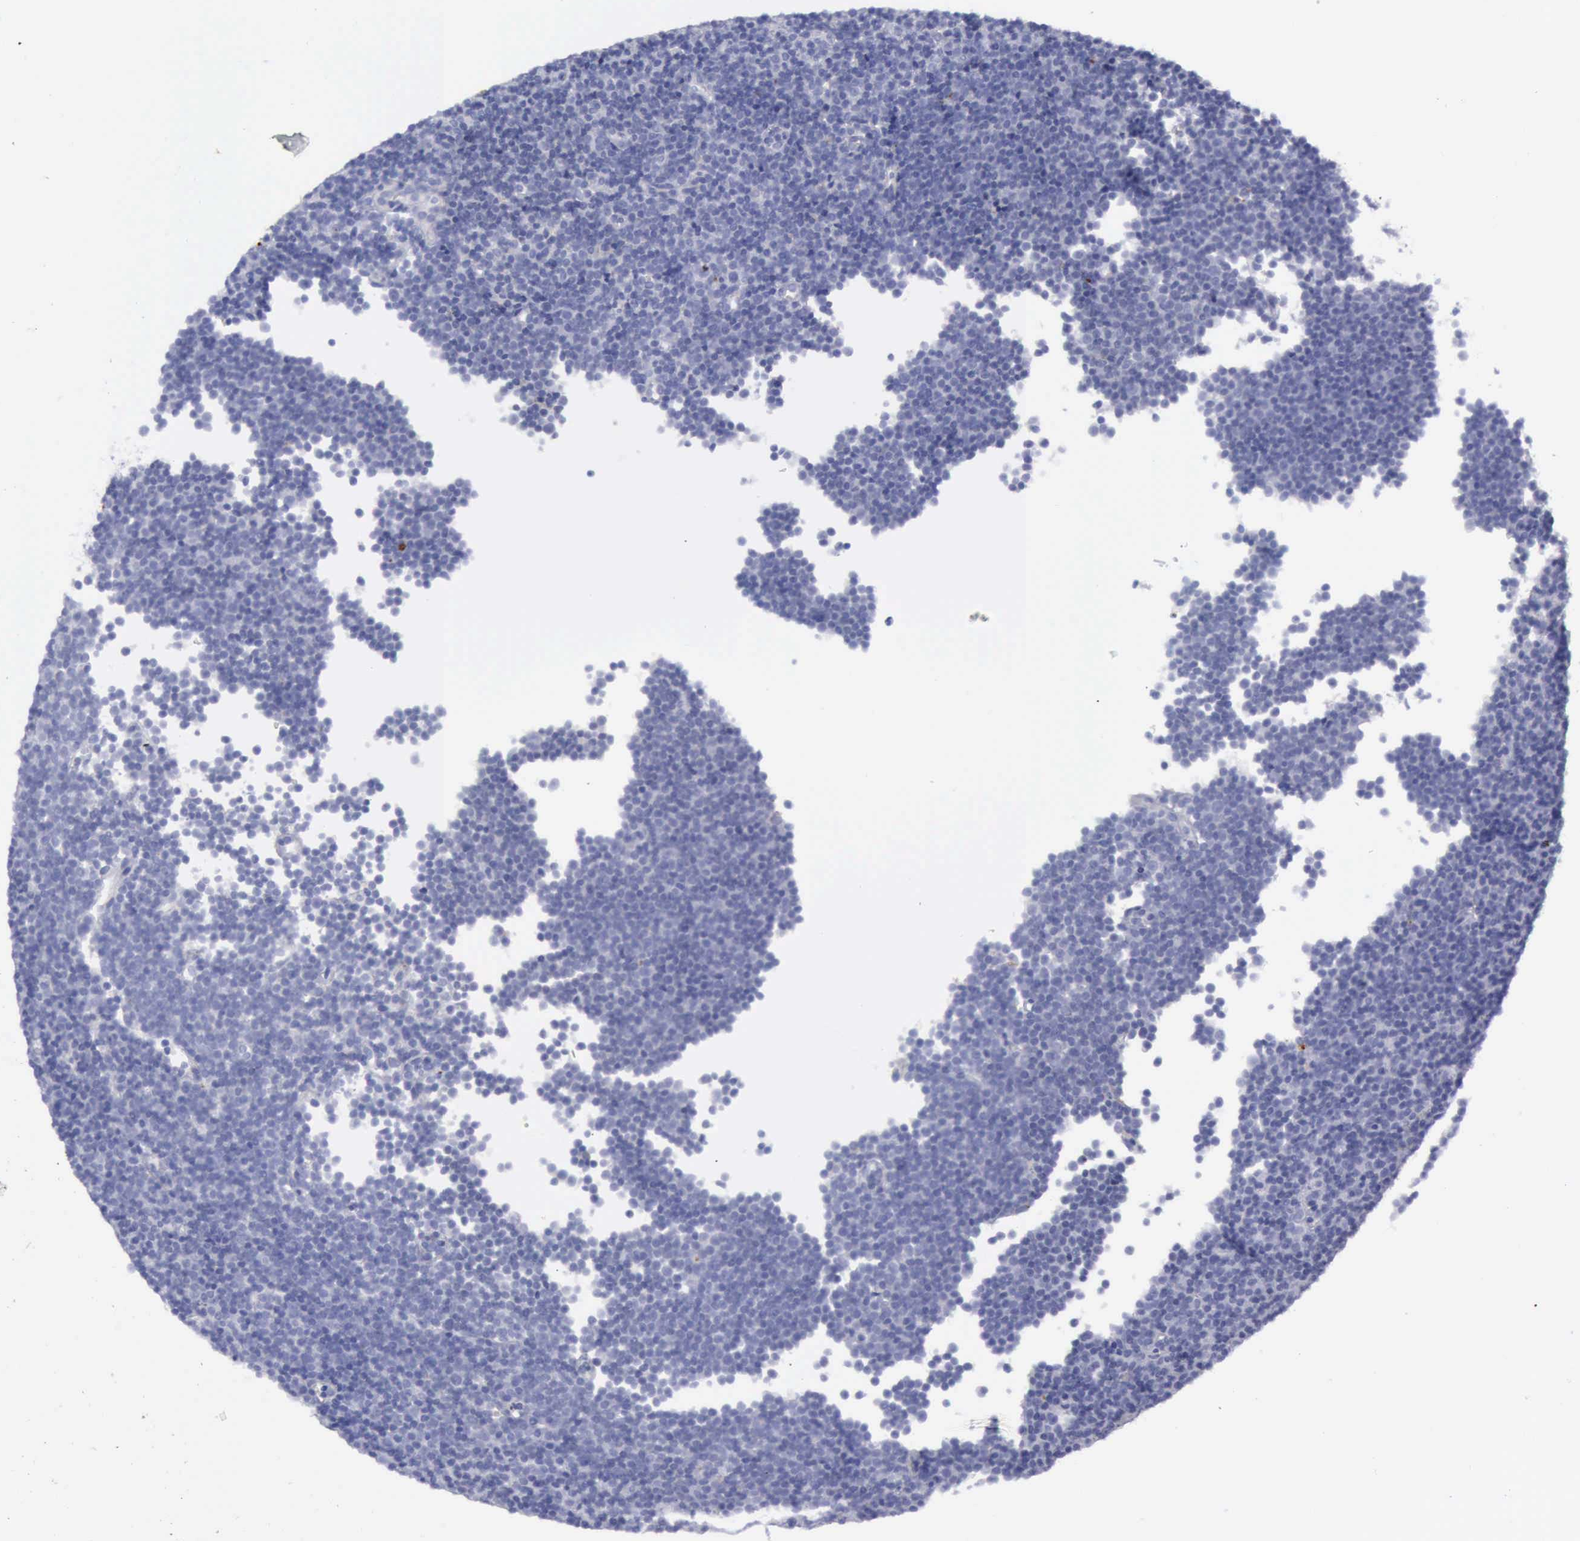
{"staining": {"intensity": "negative", "quantity": "none", "location": "none"}, "tissue": "lymphoma", "cell_type": "Tumor cells", "image_type": "cancer", "snomed": [{"axis": "morphology", "description": "Malignant lymphoma, non-Hodgkin's type, Low grade"}, {"axis": "topography", "description": "Lymph node"}], "caption": "DAB immunohistochemical staining of human malignant lymphoma, non-Hodgkin's type (low-grade) displays no significant expression in tumor cells.", "gene": "CTSS", "patient": {"sex": "male", "age": 57}}